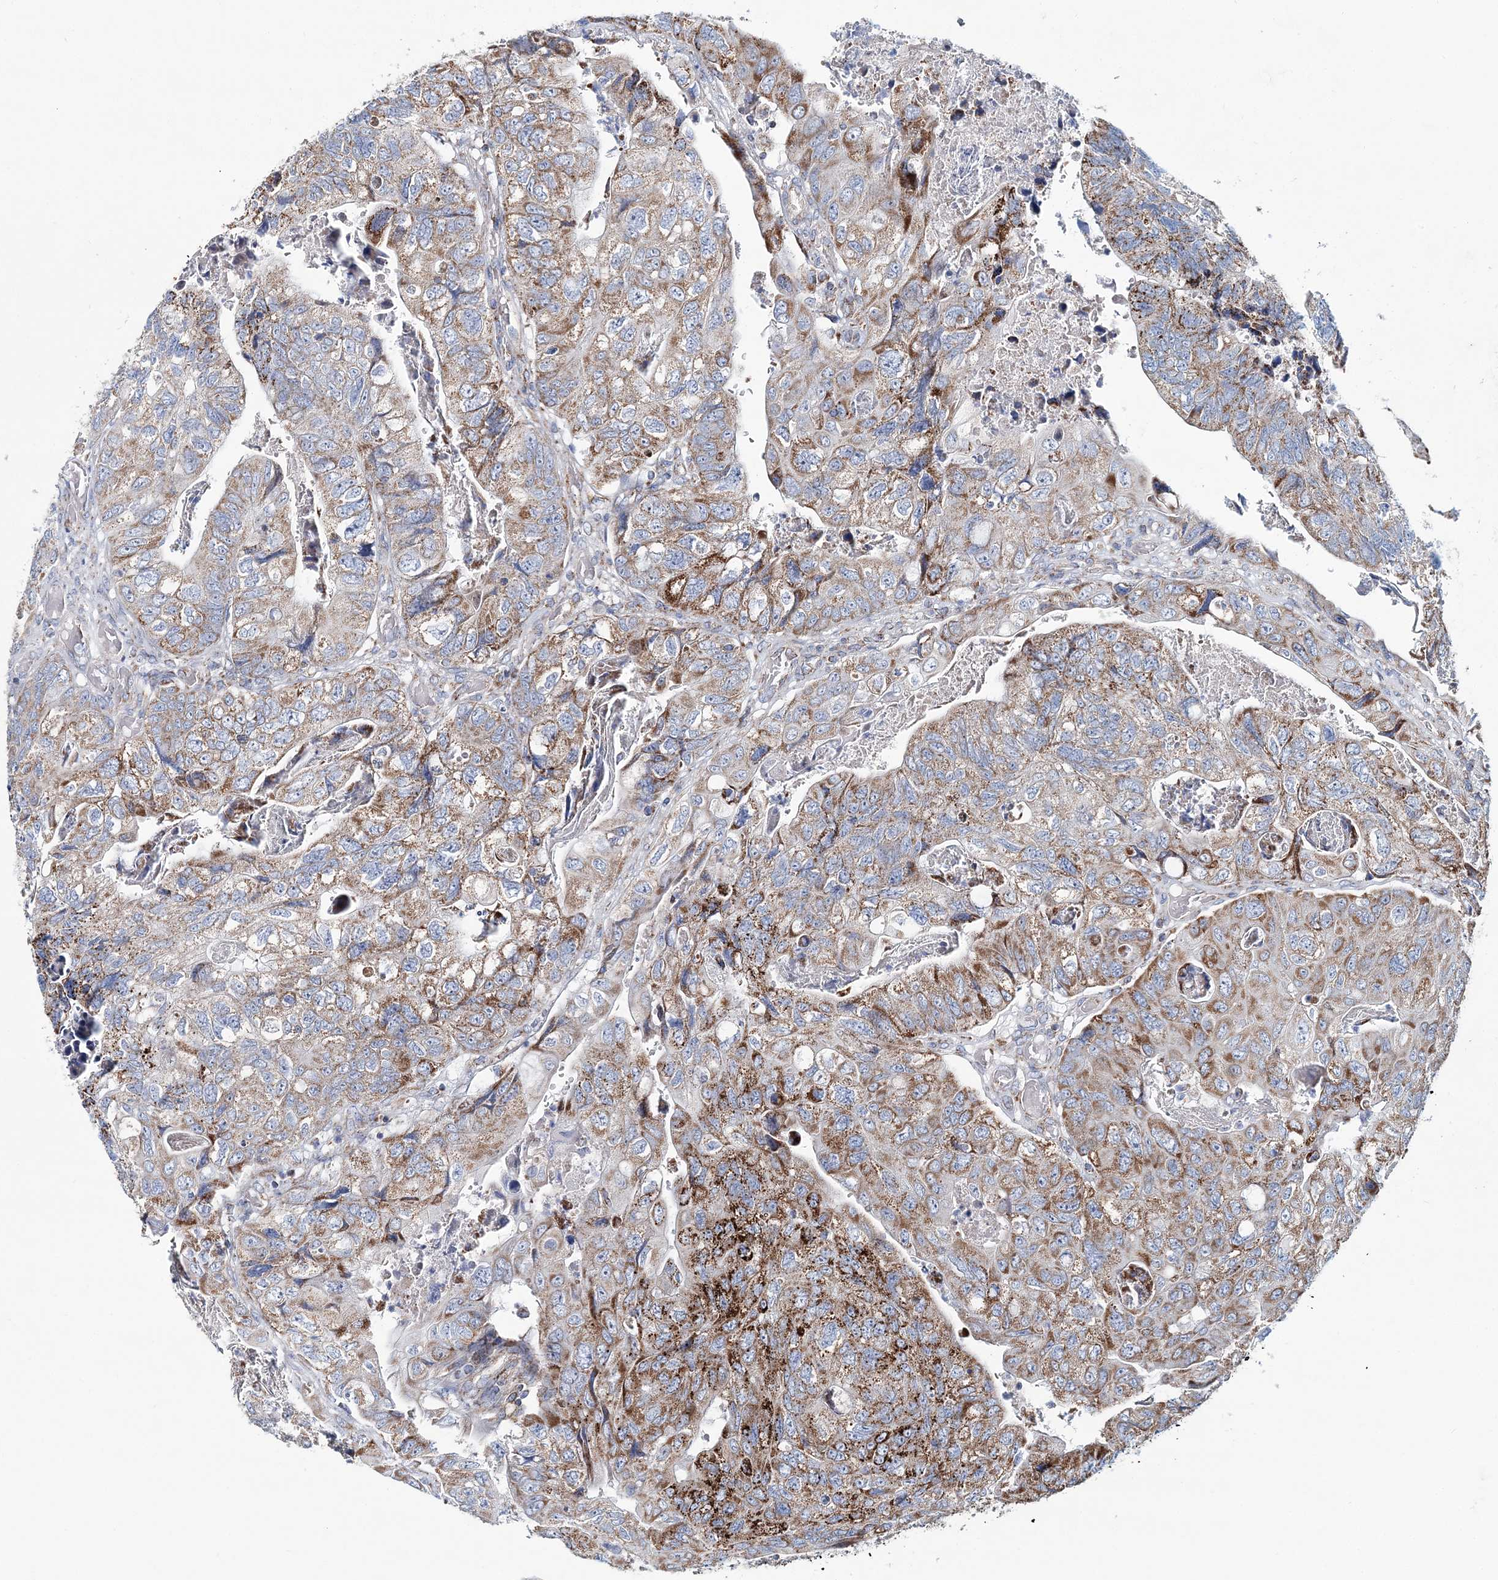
{"staining": {"intensity": "moderate", "quantity": ">75%", "location": "cytoplasmic/membranous"}, "tissue": "colorectal cancer", "cell_type": "Tumor cells", "image_type": "cancer", "snomed": [{"axis": "morphology", "description": "Adenocarcinoma, NOS"}, {"axis": "topography", "description": "Rectum"}], "caption": "Immunohistochemical staining of human adenocarcinoma (colorectal) displays medium levels of moderate cytoplasmic/membranous positivity in approximately >75% of tumor cells.", "gene": "ARHGAP6", "patient": {"sex": "male", "age": 63}}